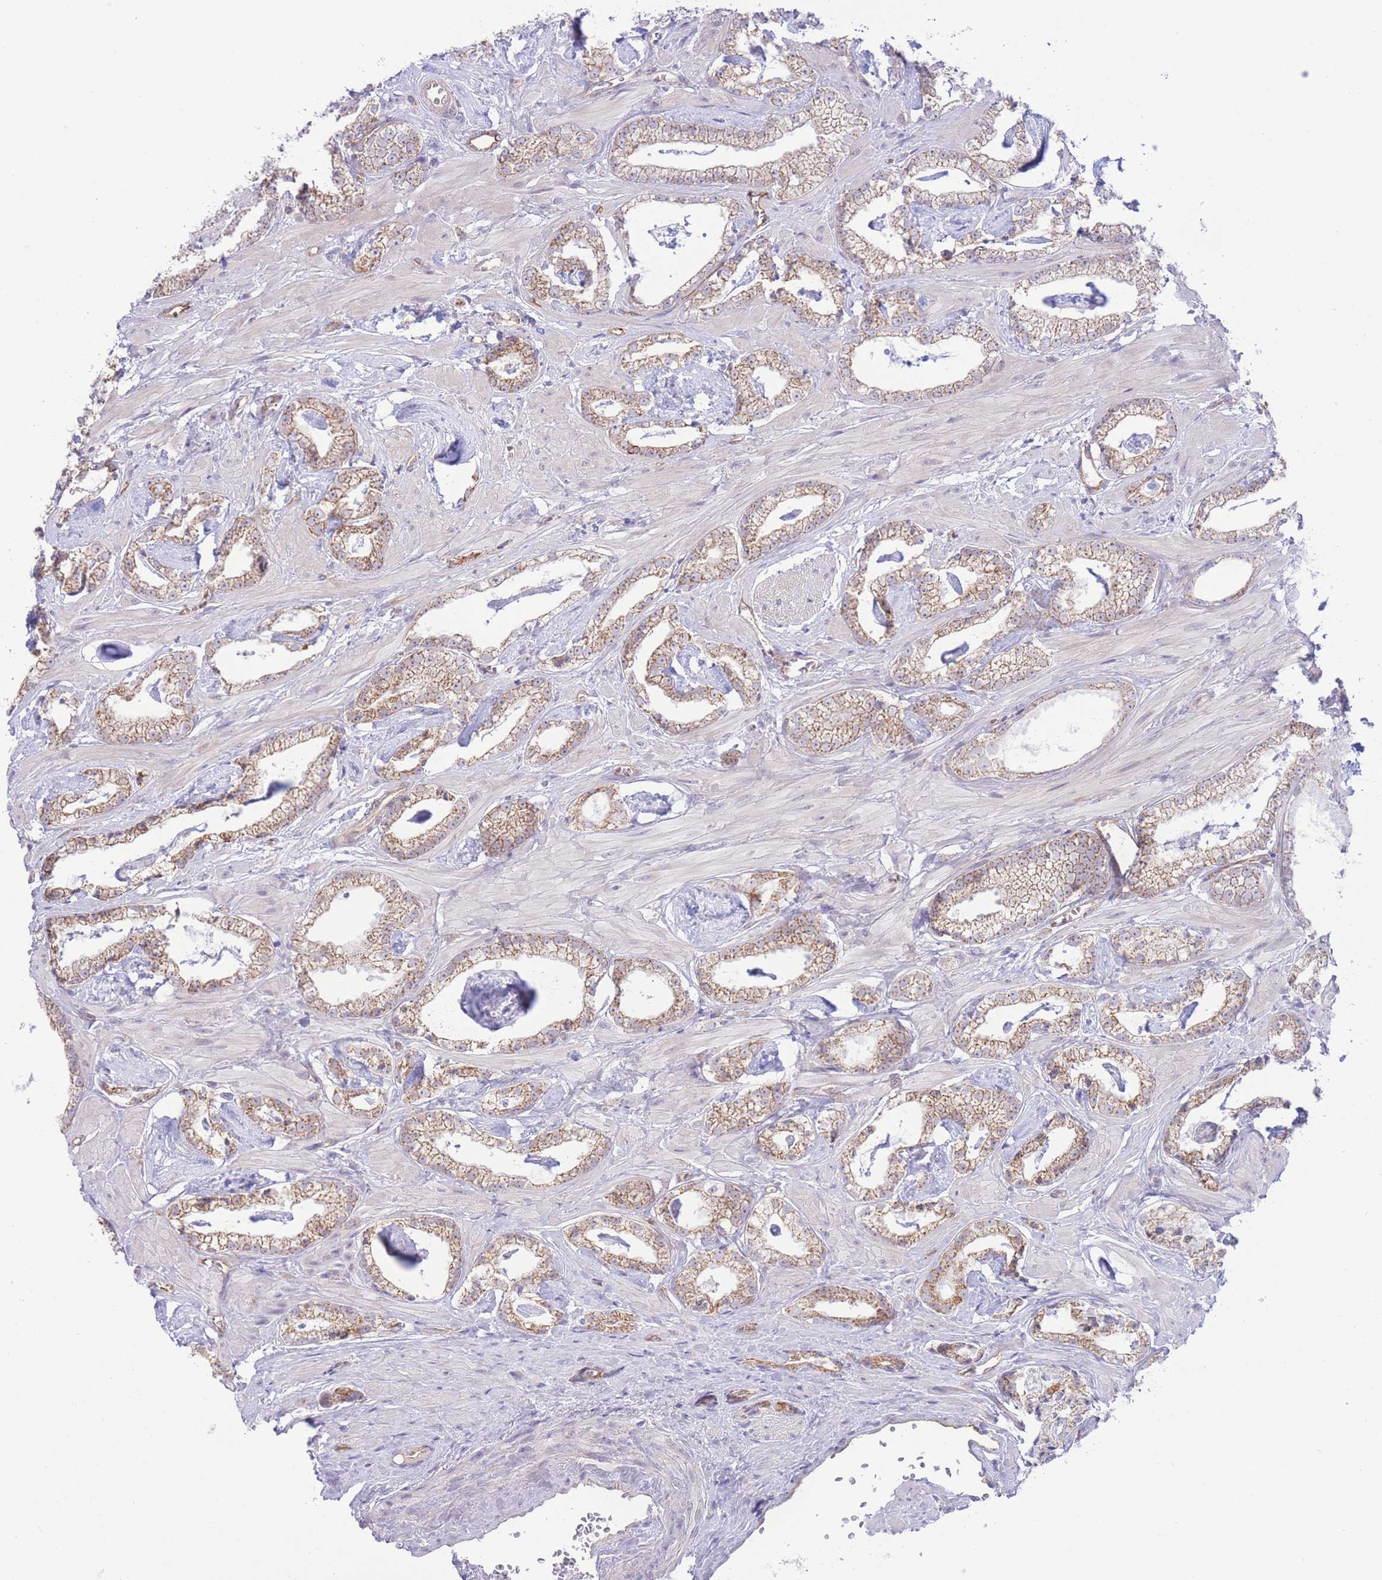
{"staining": {"intensity": "moderate", "quantity": ">75%", "location": "cytoplasmic/membranous"}, "tissue": "prostate cancer", "cell_type": "Tumor cells", "image_type": "cancer", "snomed": [{"axis": "morphology", "description": "Adenocarcinoma, Low grade"}, {"axis": "topography", "description": "Prostate"}], "caption": "Prostate adenocarcinoma (low-grade) stained with IHC demonstrates moderate cytoplasmic/membranous expression in approximately >75% of tumor cells.", "gene": "MRPS31", "patient": {"sex": "male", "age": 60}}